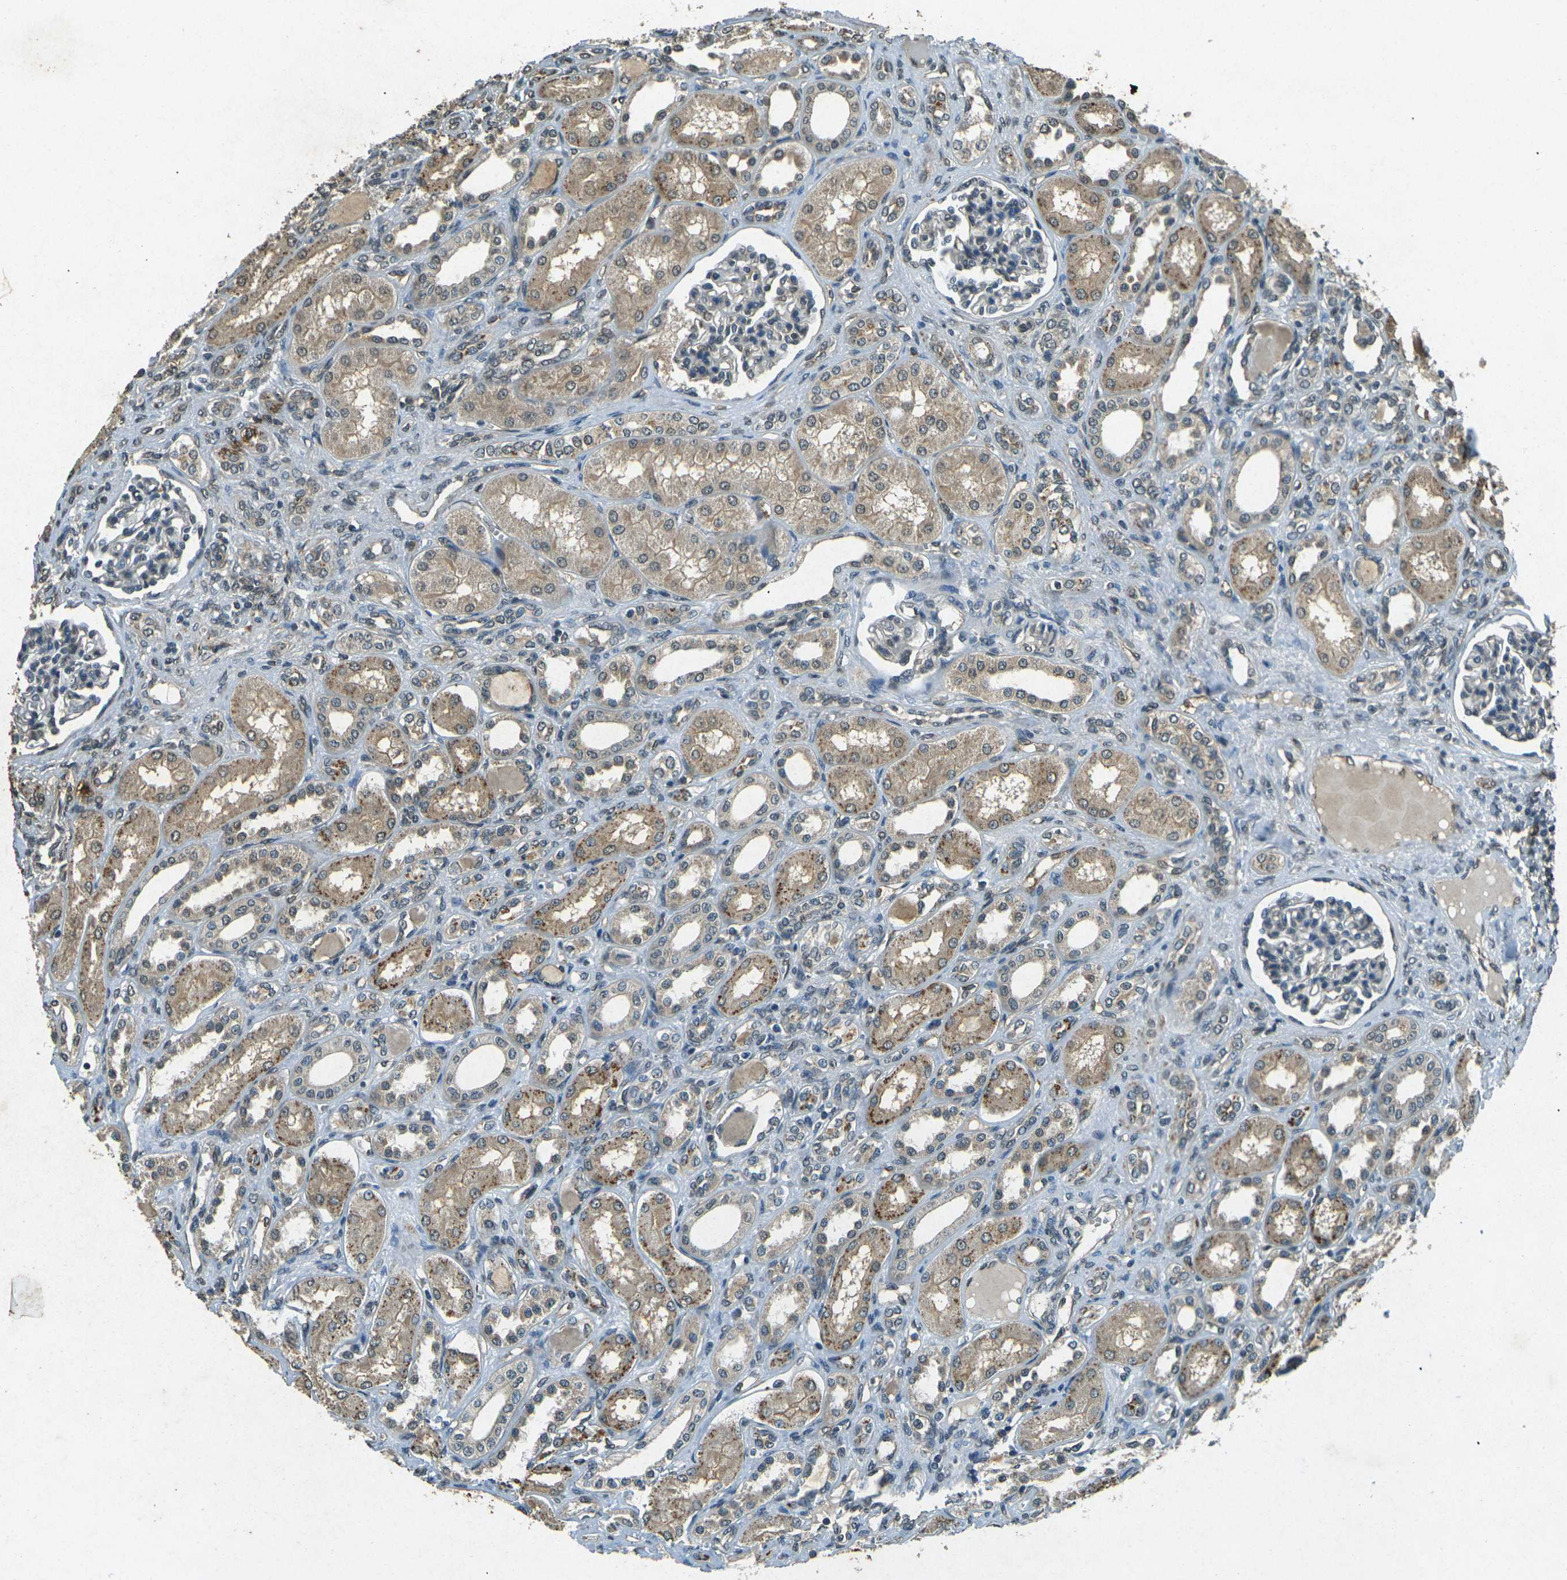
{"staining": {"intensity": "negative", "quantity": "none", "location": "none"}, "tissue": "kidney", "cell_type": "Cells in glomeruli", "image_type": "normal", "snomed": [{"axis": "morphology", "description": "Normal tissue, NOS"}, {"axis": "topography", "description": "Kidney"}], "caption": "DAB immunohistochemical staining of unremarkable kidney demonstrates no significant positivity in cells in glomeruli. (Immunohistochemistry, brightfield microscopy, high magnification).", "gene": "PDE2A", "patient": {"sex": "male", "age": 7}}